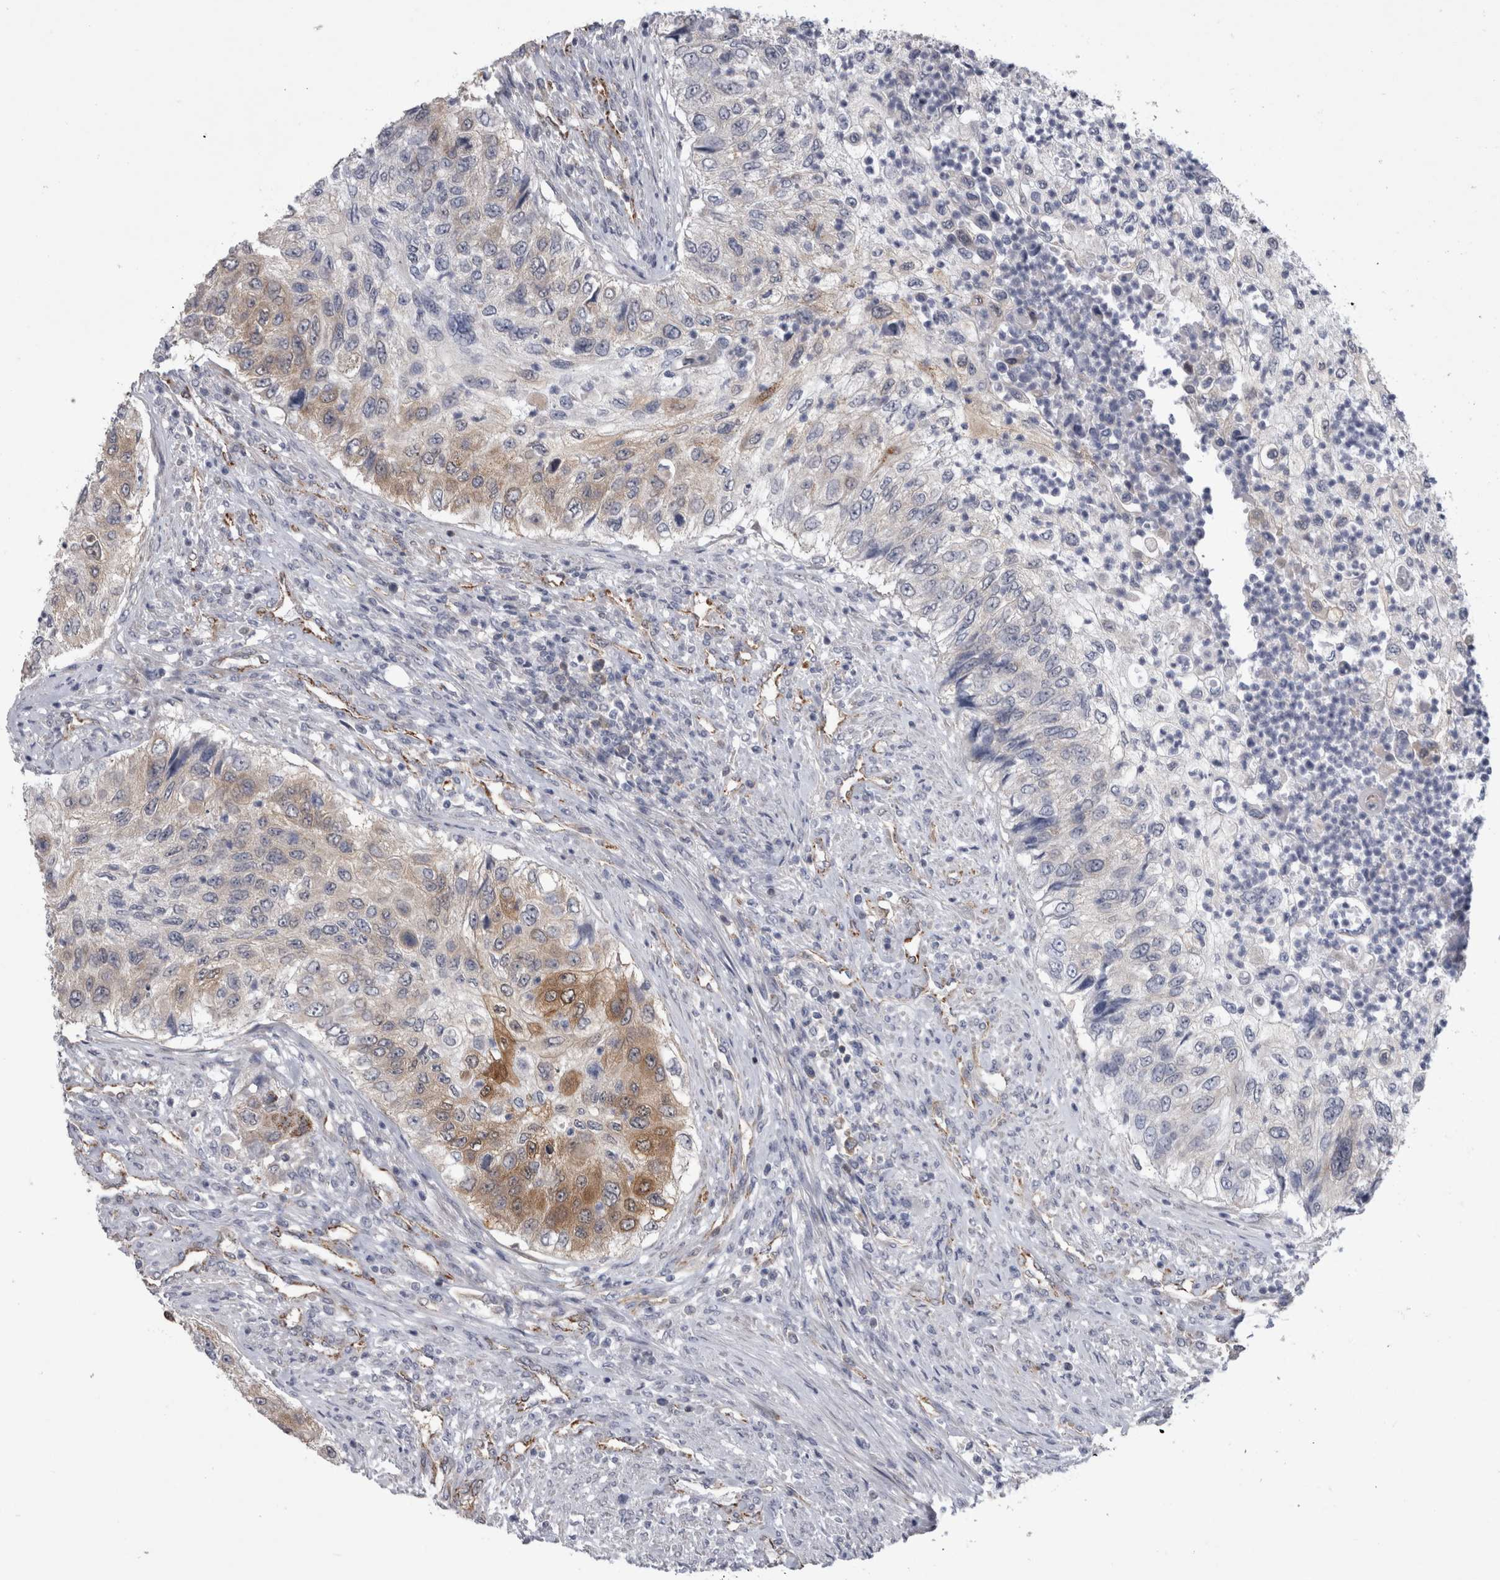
{"staining": {"intensity": "moderate", "quantity": "<25%", "location": "cytoplasmic/membranous"}, "tissue": "urothelial cancer", "cell_type": "Tumor cells", "image_type": "cancer", "snomed": [{"axis": "morphology", "description": "Urothelial carcinoma, High grade"}, {"axis": "topography", "description": "Urinary bladder"}], "caption": "Protein staining of high-grade urothelial carcinoma tissue shows moderate cytoplasmic/membranous positivity in about <25% of tumor cells. Ihc stains the protein in brown and the nuclei are stained blue.", "gene": "ACOT7", "patient": {"sex": "female", "age": 60}}